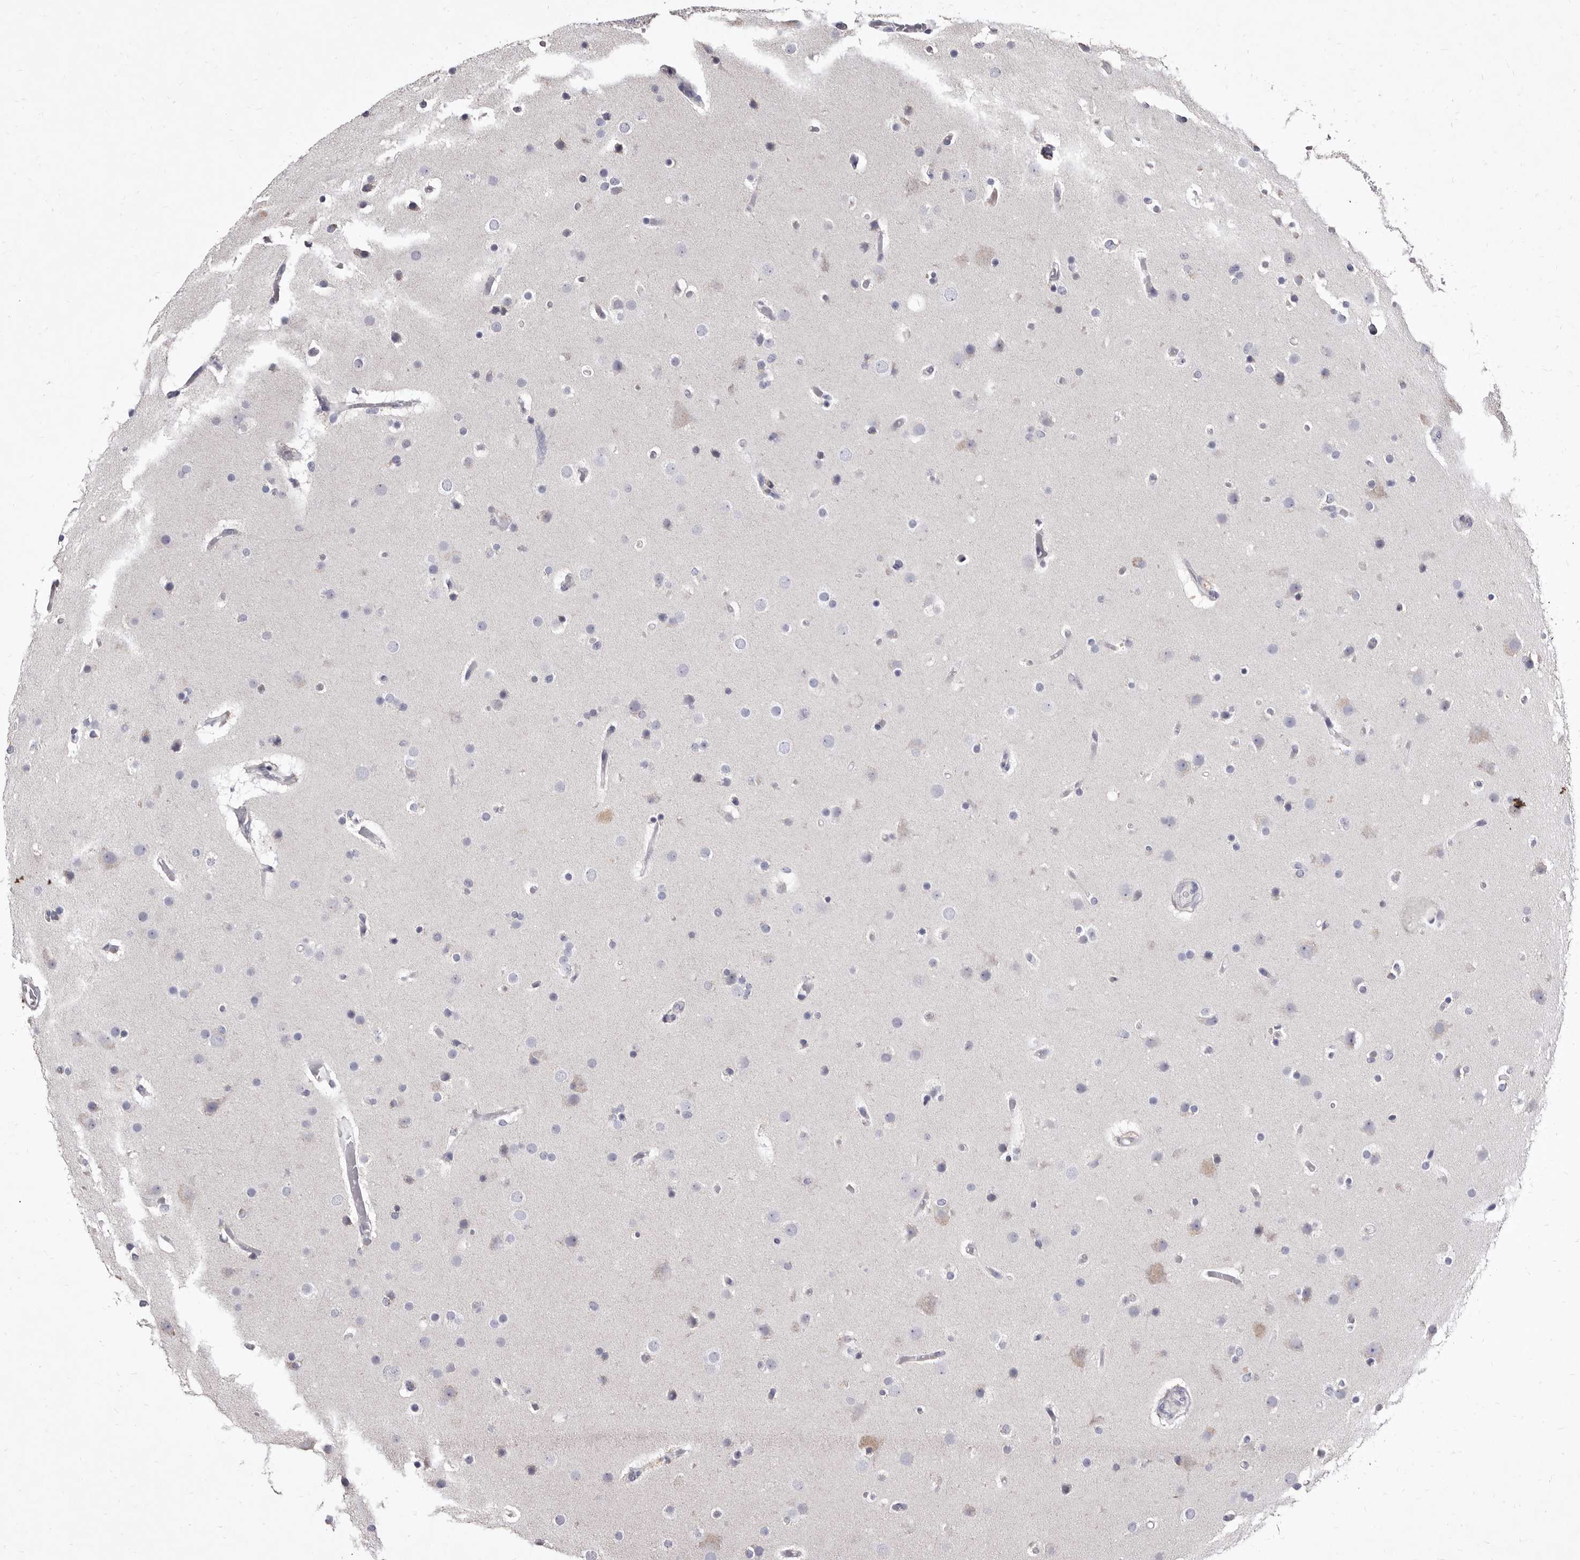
{"staining": {"intensity": "negative", "quantity": "none", "location": "none"}, "tissue": "glioma", "cell_type": "Tumor cells", "image_type": "cancer", "snomed": [{"axis": "morphology", "description": "Glioma, malignant, High grade"}, {"axis": "topography", "description": "Cerebral cortex"}], "caption": "This is a image of immunohistochemistry staining of malignant high-grade glioma, which shows no positivity in tumor cells.", "gene": "CYP2E1", "patient": {"sex": "female", "age": 36}}